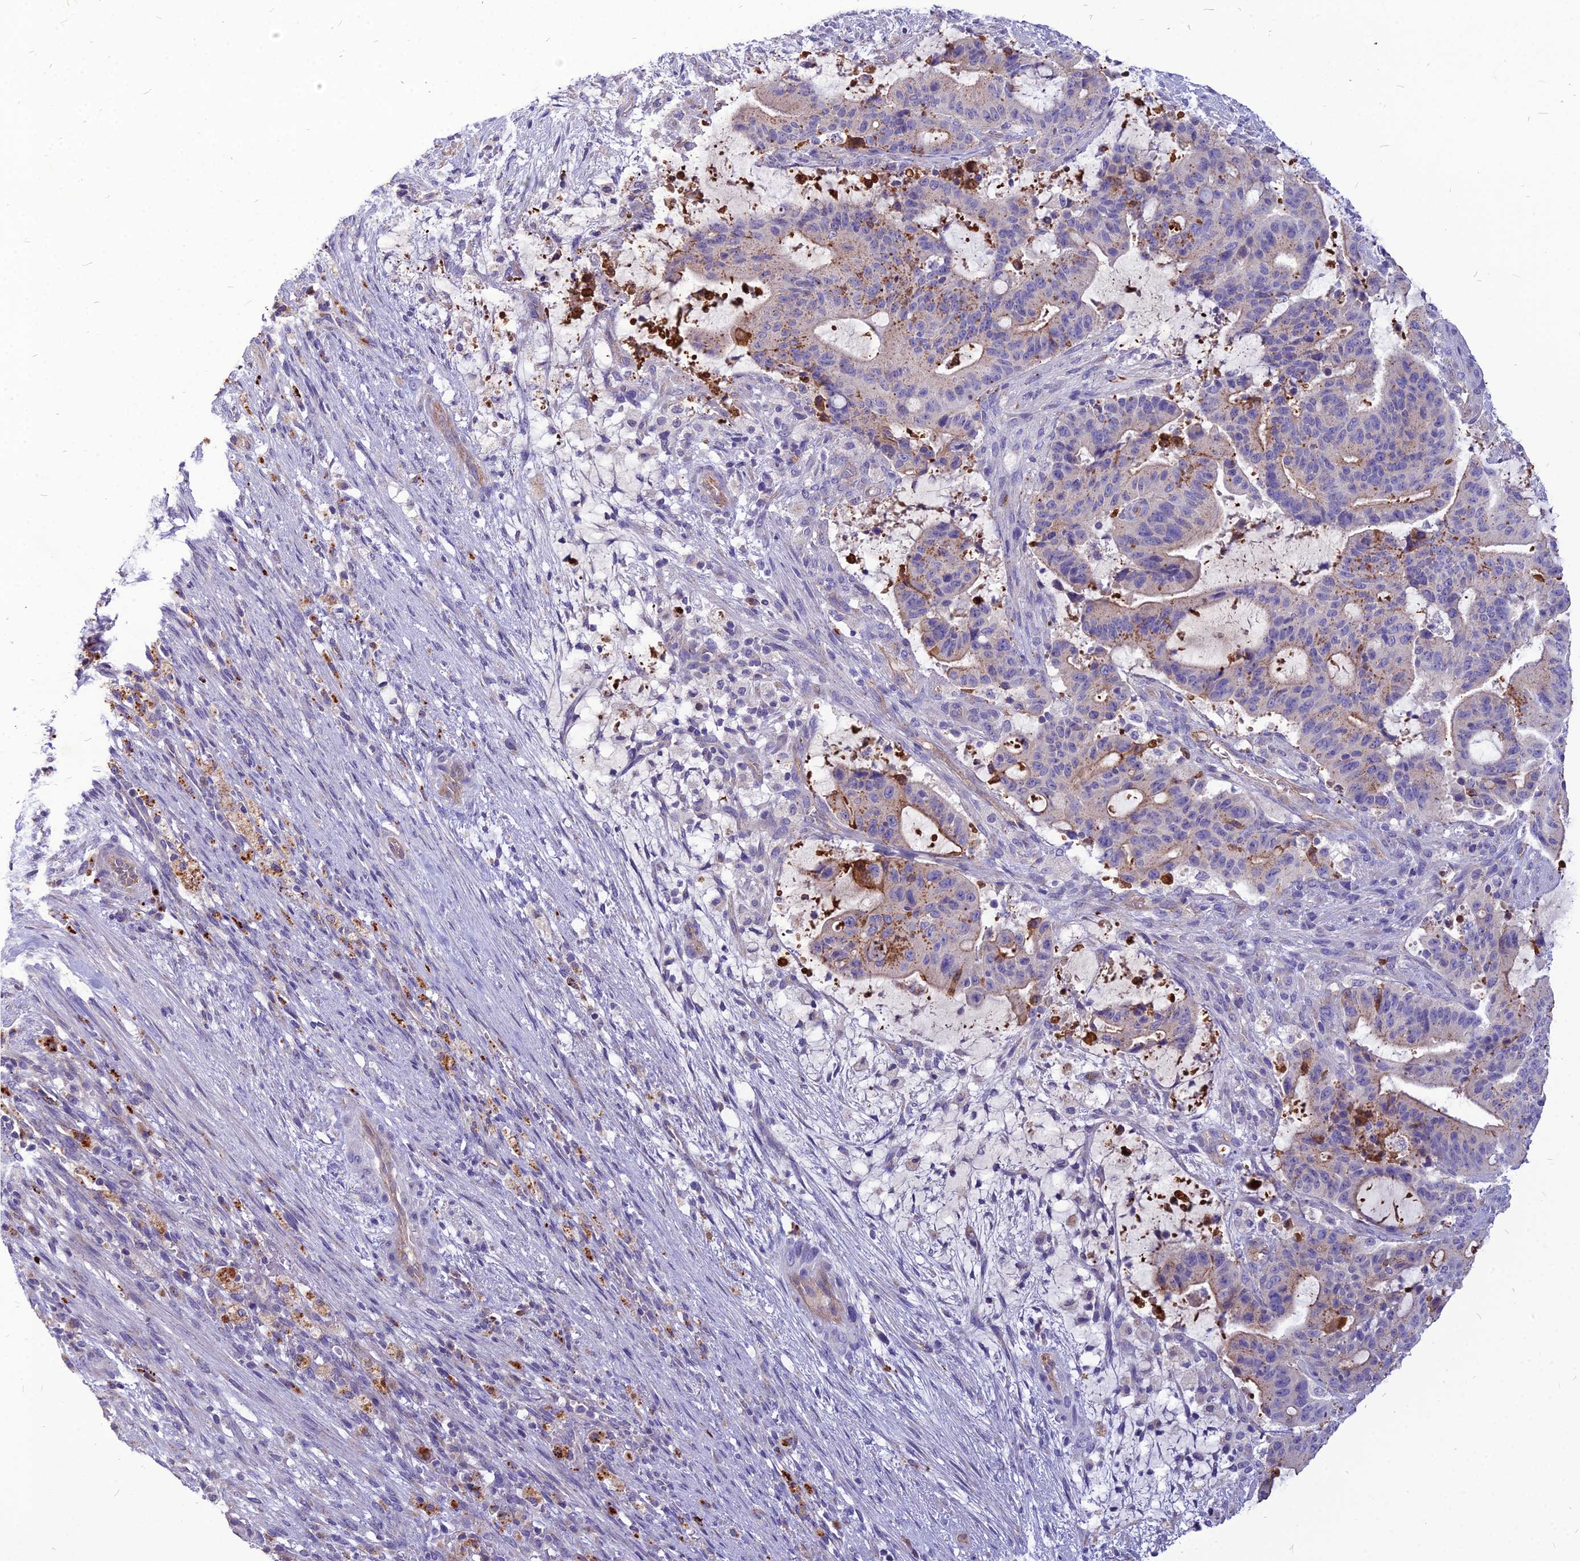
{"staining": {"intensity": "moderate", "quantity": "<25%", "location": "cytoplasmic/membranous"}, "tissue": "liver cancer", "cell_type": "Tumor cells", "image_type": "cancer", "snomed": [{"axis": "morphology", "description": "Normal tissue, NOS"}, {"axis": "morphology", "description": "Cholangiocarcinoma"}, {"axis": "topography", "description": "Liver"}, {"axis": "topography", "description": "Peripheral nerve tissue"}], "caption": "DAB immunohistochemical staining of human liver cholangiocarcinoma shows moderate cytoplasmic/membranous protein staining in about <25% of tumor cells.", "gene": "PCED1B", "patient": {"sex": "female", "age": 73}}